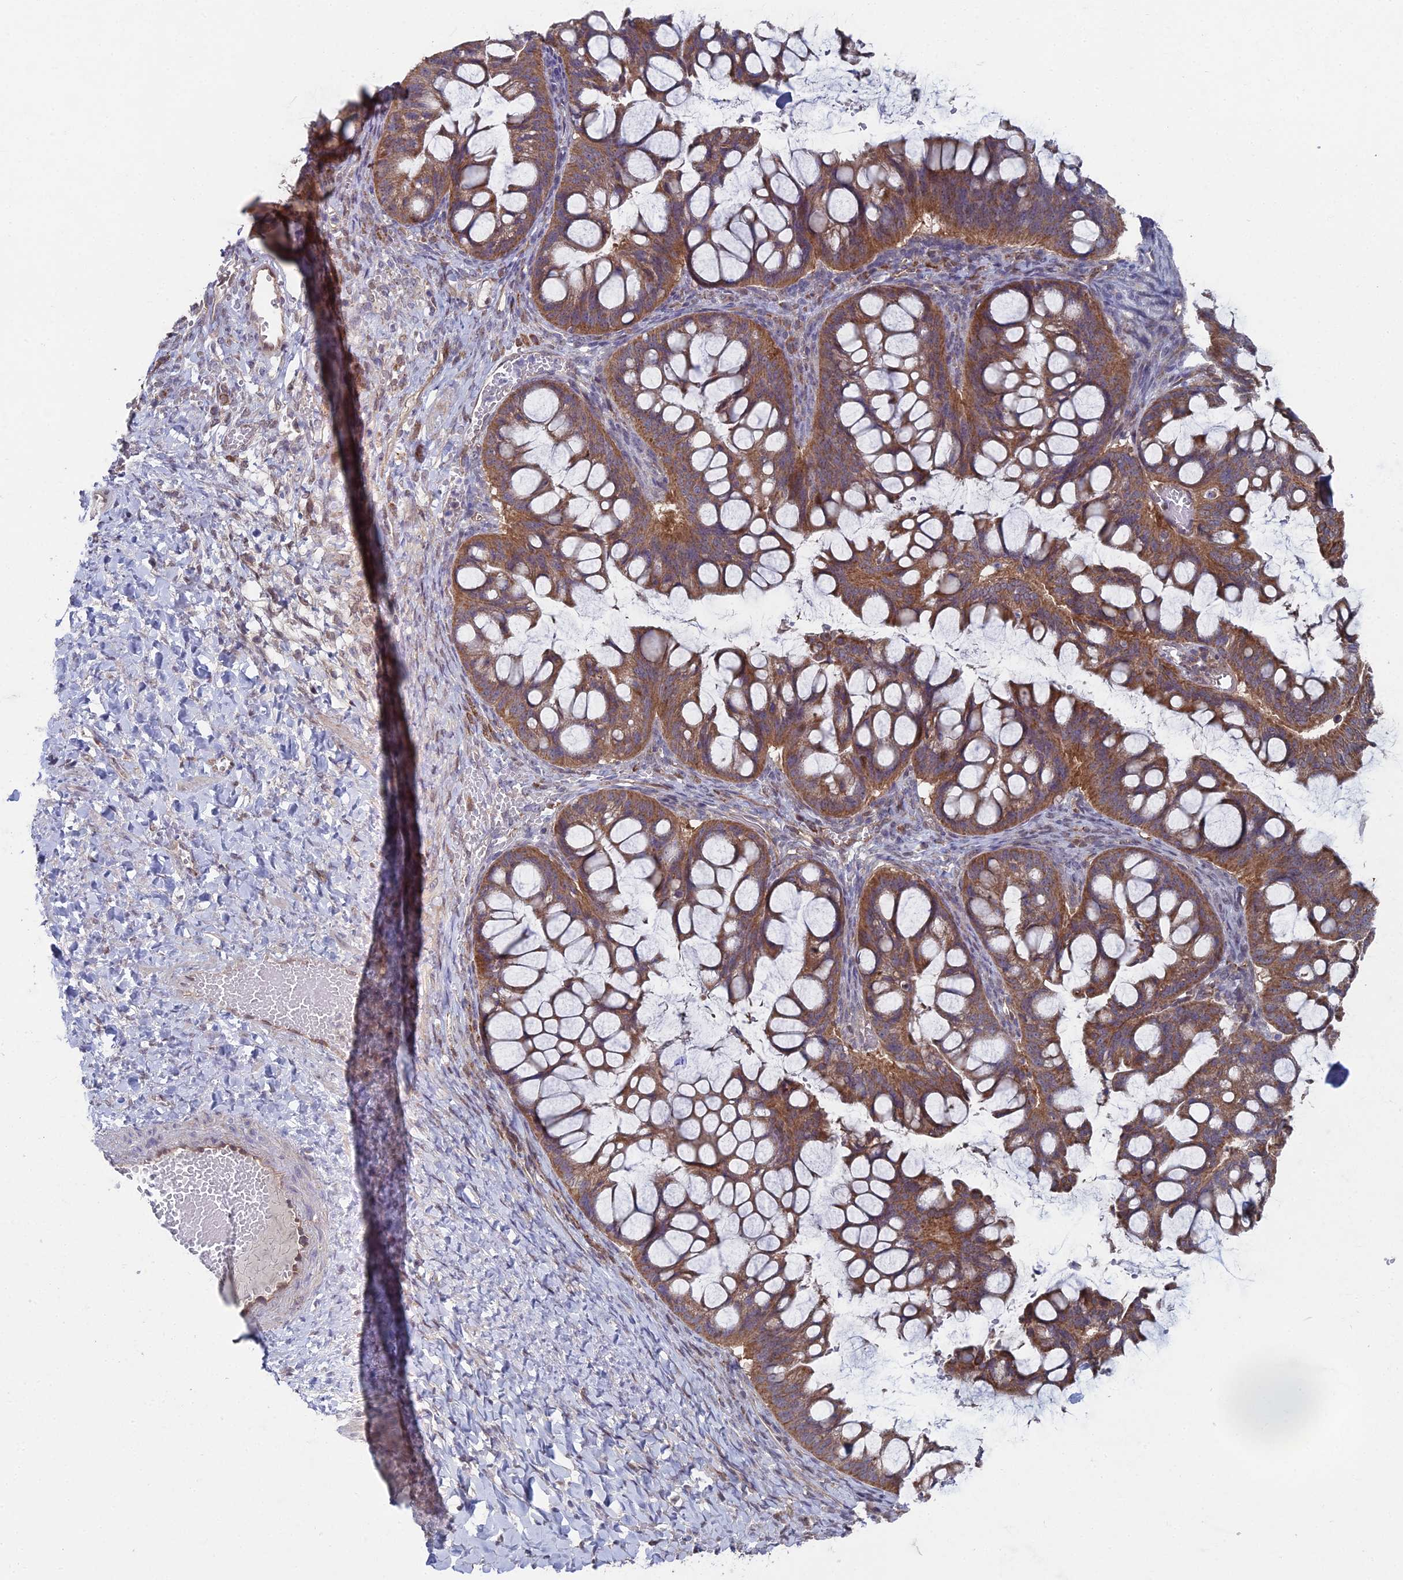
{"staining": {"intensity": "moderate", "quantity": ">75%", "location": "cytoplasmic/membranous"}, "tissue": "ovarian cancer", "cell_type": "Tumor cells", "image_type": "cancer", "snomed": [{"axis": "morphology", "description": "Cystadenocarcinoma, mucinous, NOS"}, {"axis": "topography", "description": "Ovary"}], "caption": "Immunohistochemical staining of human ovarian mucinous cystadenocarcinoma demonstrates medium levels of moderate cytoplasmic/membranous expression in about >75% of tumor cells.", "gene": "UNC5D", "patient": {"sex": "female", "age": 73}}